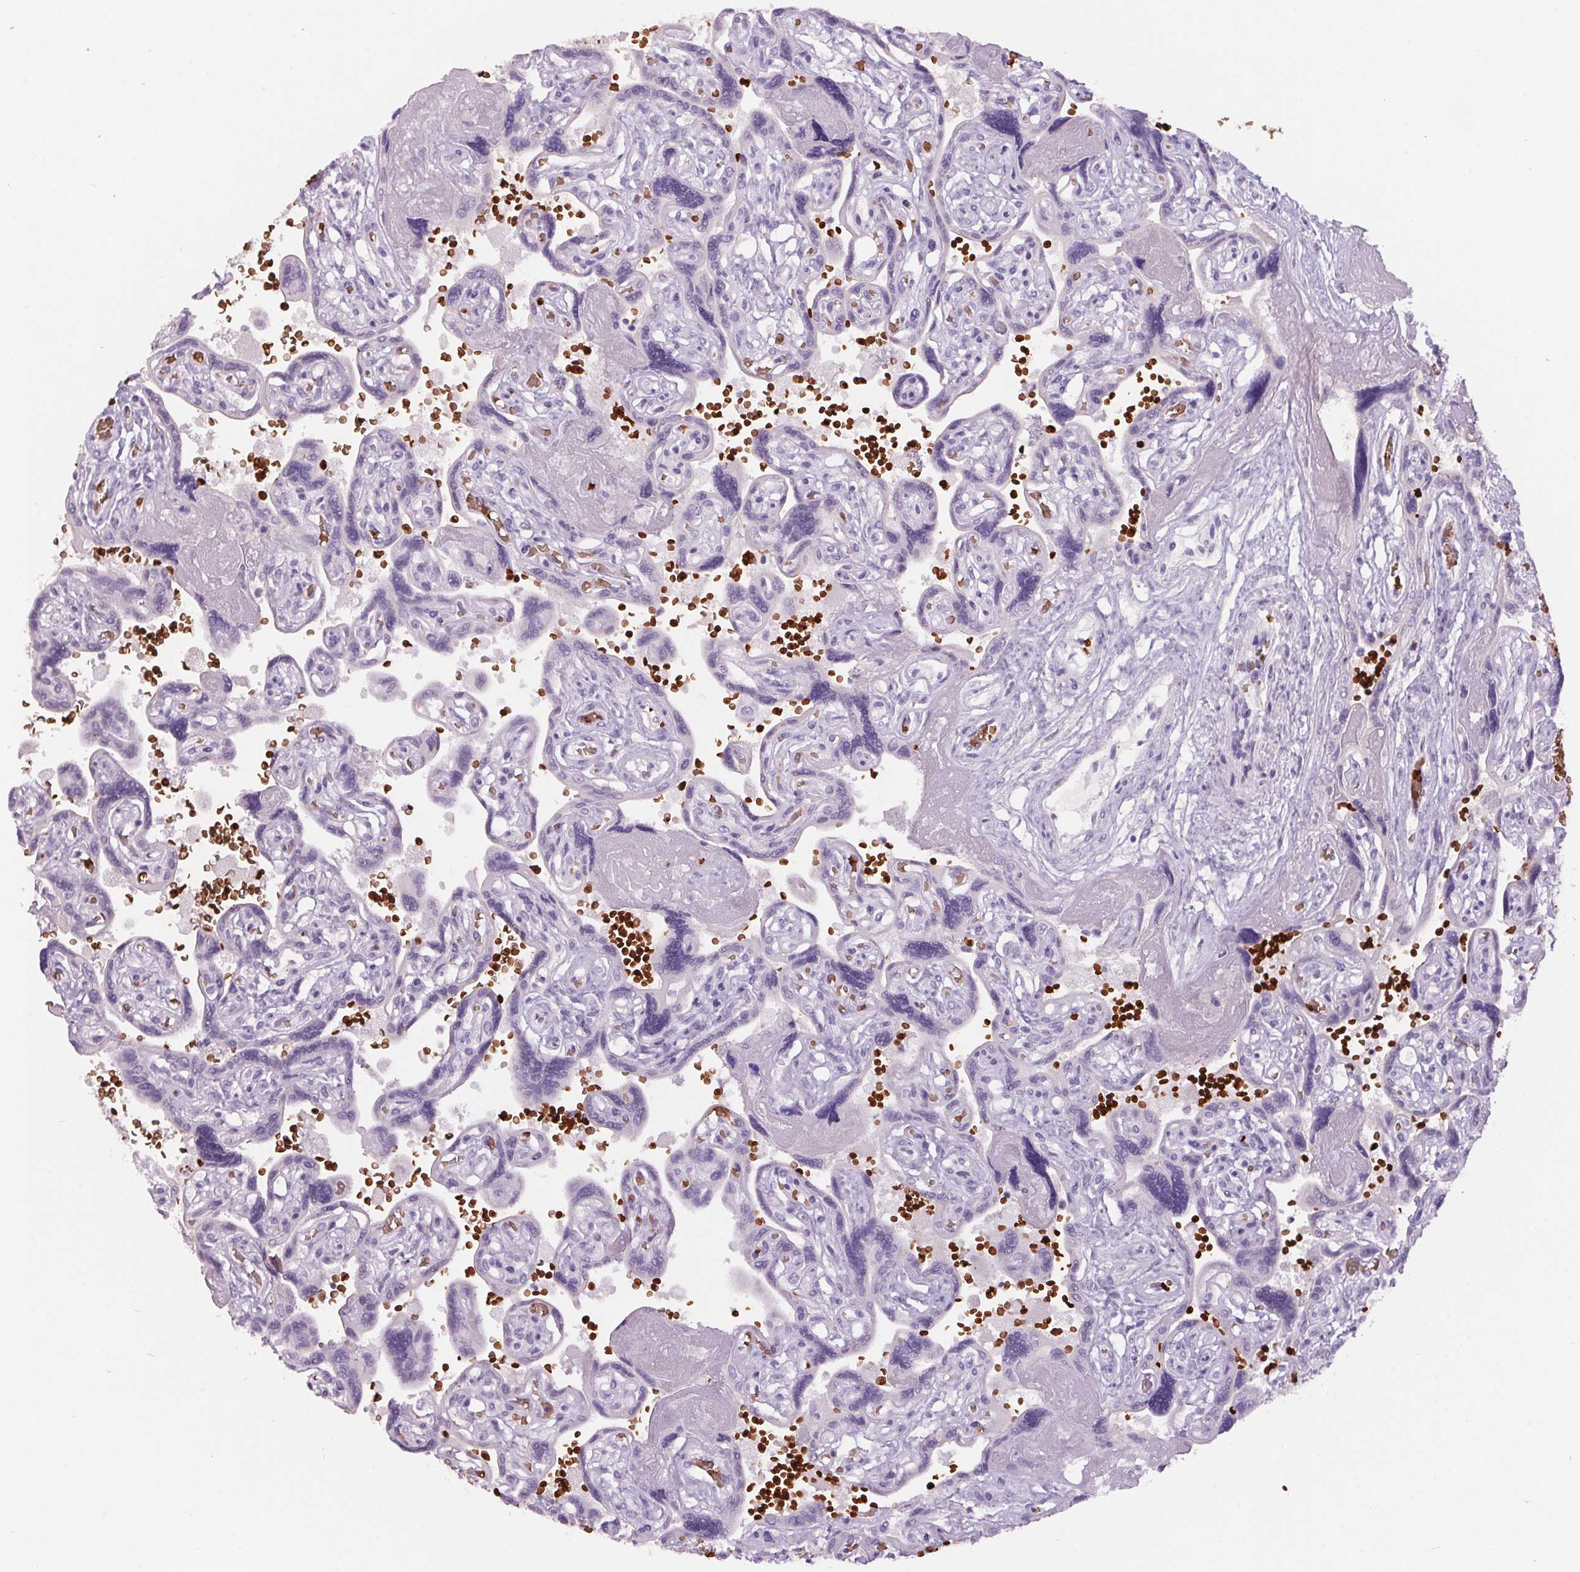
{"staining": {"intensity": "negative", "quantity": "none", "location": "none"}, "tissue": "placenta", "cell_type": "Decidual cells", "image_type": "normal", "snomed": [{"axis": "morphology", "description": "Normal tissue, NOS"}, {"axis": "topography", "description": "Placenta"}], "caption": "Micrograph shows no protein expression in decidual cells of normal placenta.", "gene": "HBQ1", "patient": {"sex": "female", "age": 32}}